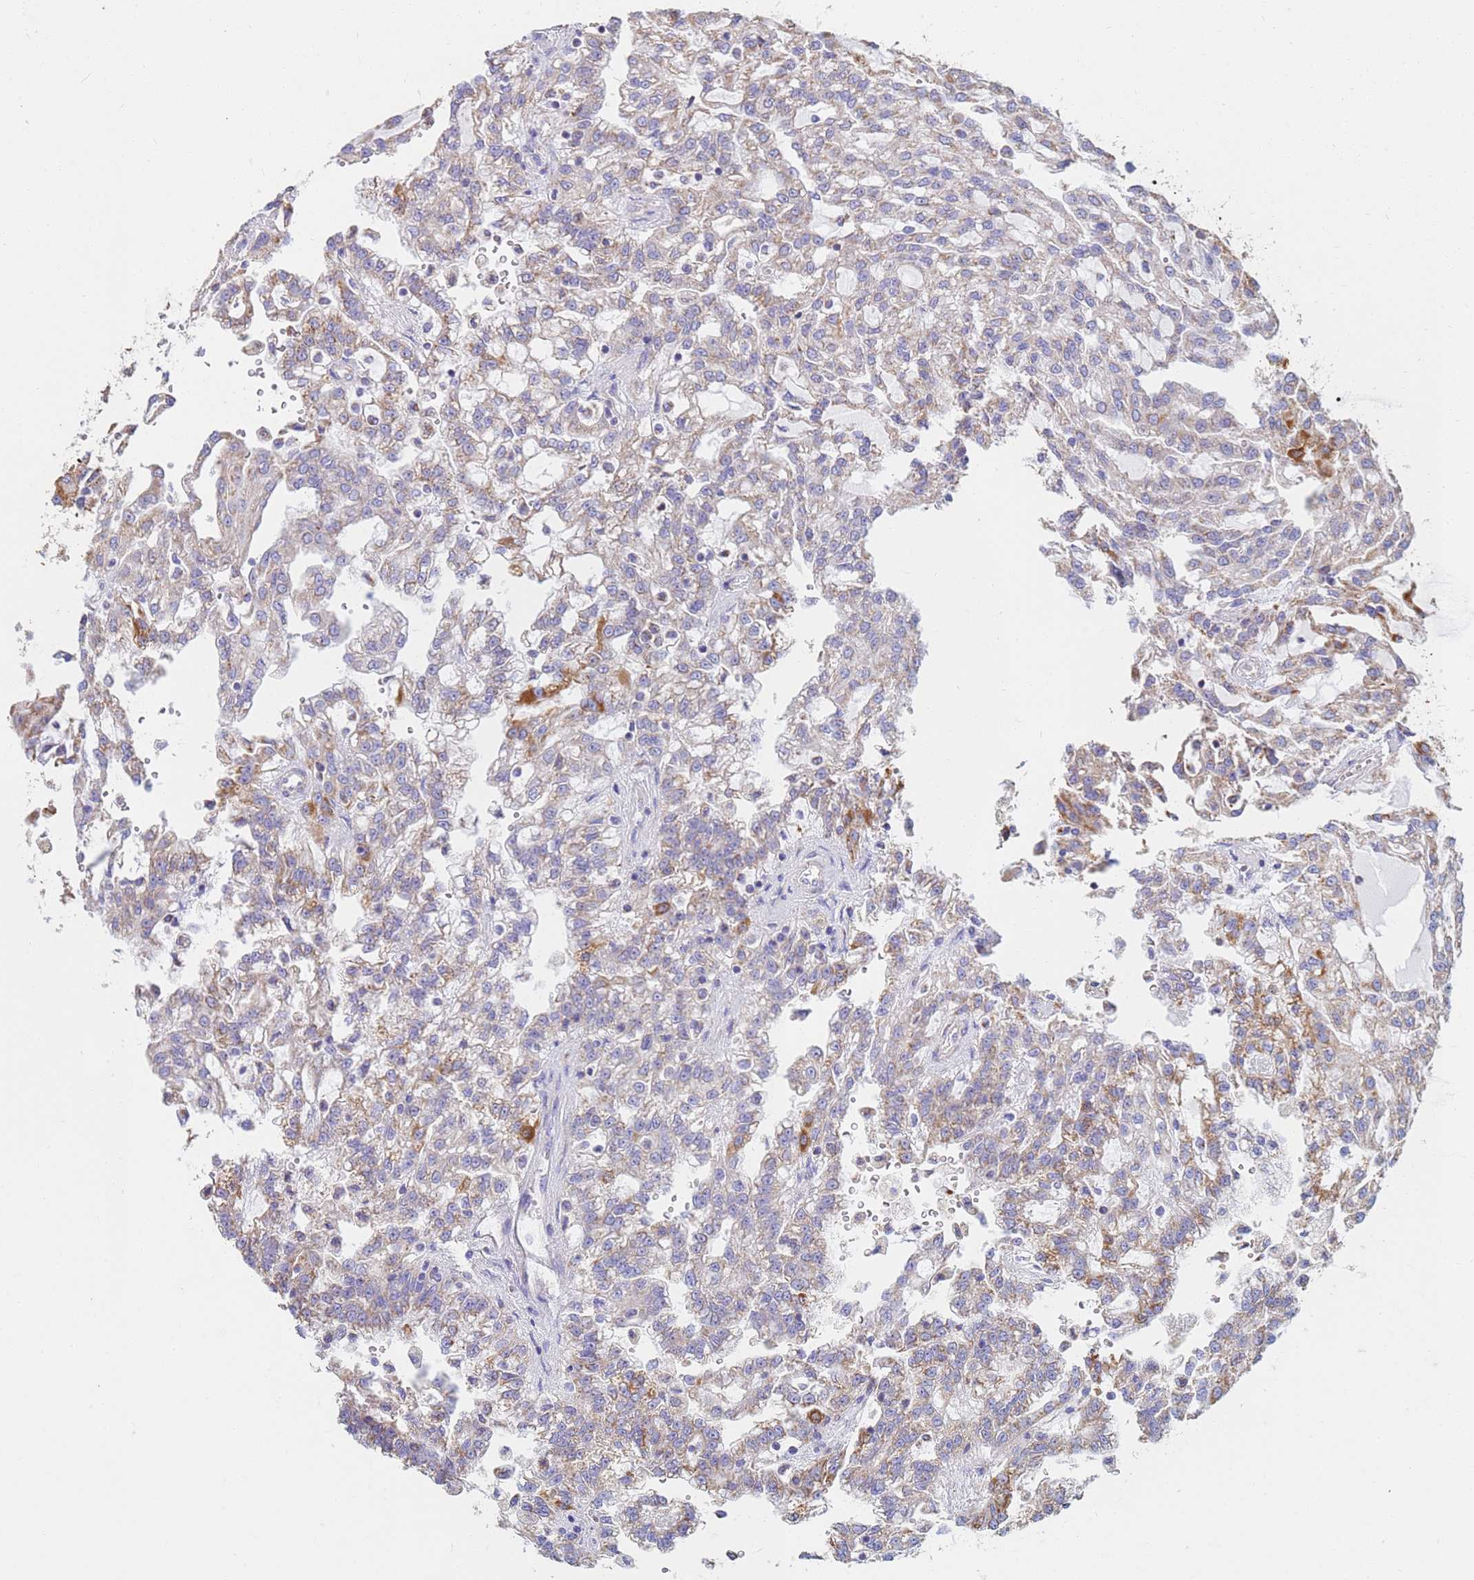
{"staining": {"intensity": "weak", "quantity": "25%-75%", "location": "cytoplasmic/membranous"}, "tissue": "renal cancer", "cell_type": "Tumor cells", "image_type": "cancer", "snomed": [{"axis": "morphology", "description": "Adenocarcinoma, NOS"}, {"axis": "topography", "description": "Kidney"}], "caption": "Renal adenocarcinoma stained with DAB (3,3'-diaminobenzidine) immunohistochemistry reveals low levels of weak cytoplasmic/membranous positivity in approximately 25%-75% of tumor cells. (DAB (3,3'-diaminobenzidine) IHC with brightfield microscopy, high magnification).", "gene": "UQCRH", "patient": {"sex": "male", "age": 63}}